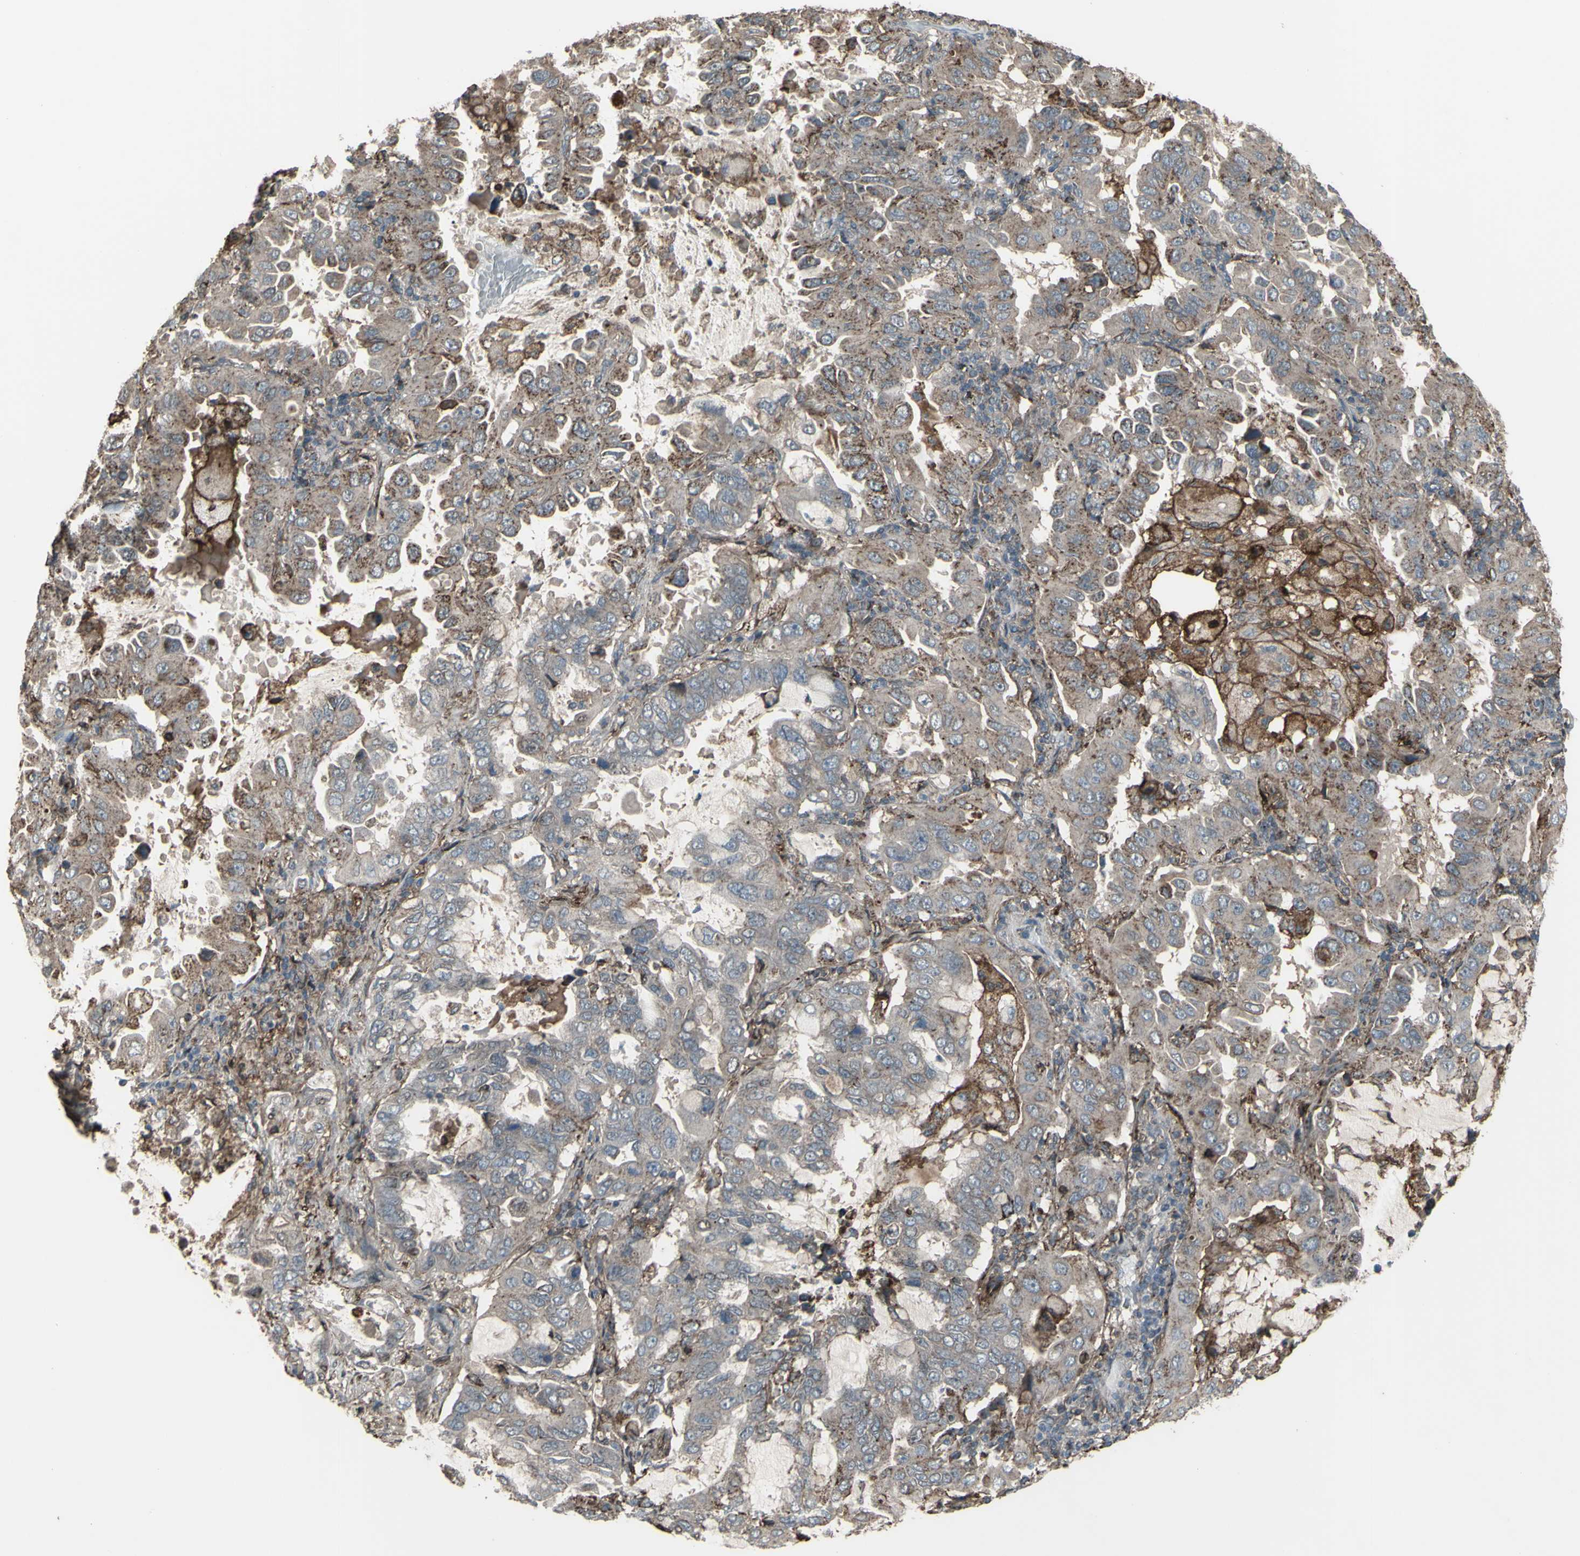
{"staining": {"intensity": "moderate", "quantity": "<25%", "location": "cytoplasmic/membranous"}, "tissue": "lung cancer", "cell_type": "Tumor cells", "image_type": "cancer", "snomed": [{"axis": "morphology", "description": "Adenocarcinoma, NOS"}, {"axis": "topography", "description": "Lung"}], "caption": "Protein analysis of lung cancer tissue shows moderate cytoplasmic/membranous expression in about <25% of tumor cells.", "gene": "SMO", "patient": {"sex": "male", "age": 64}}